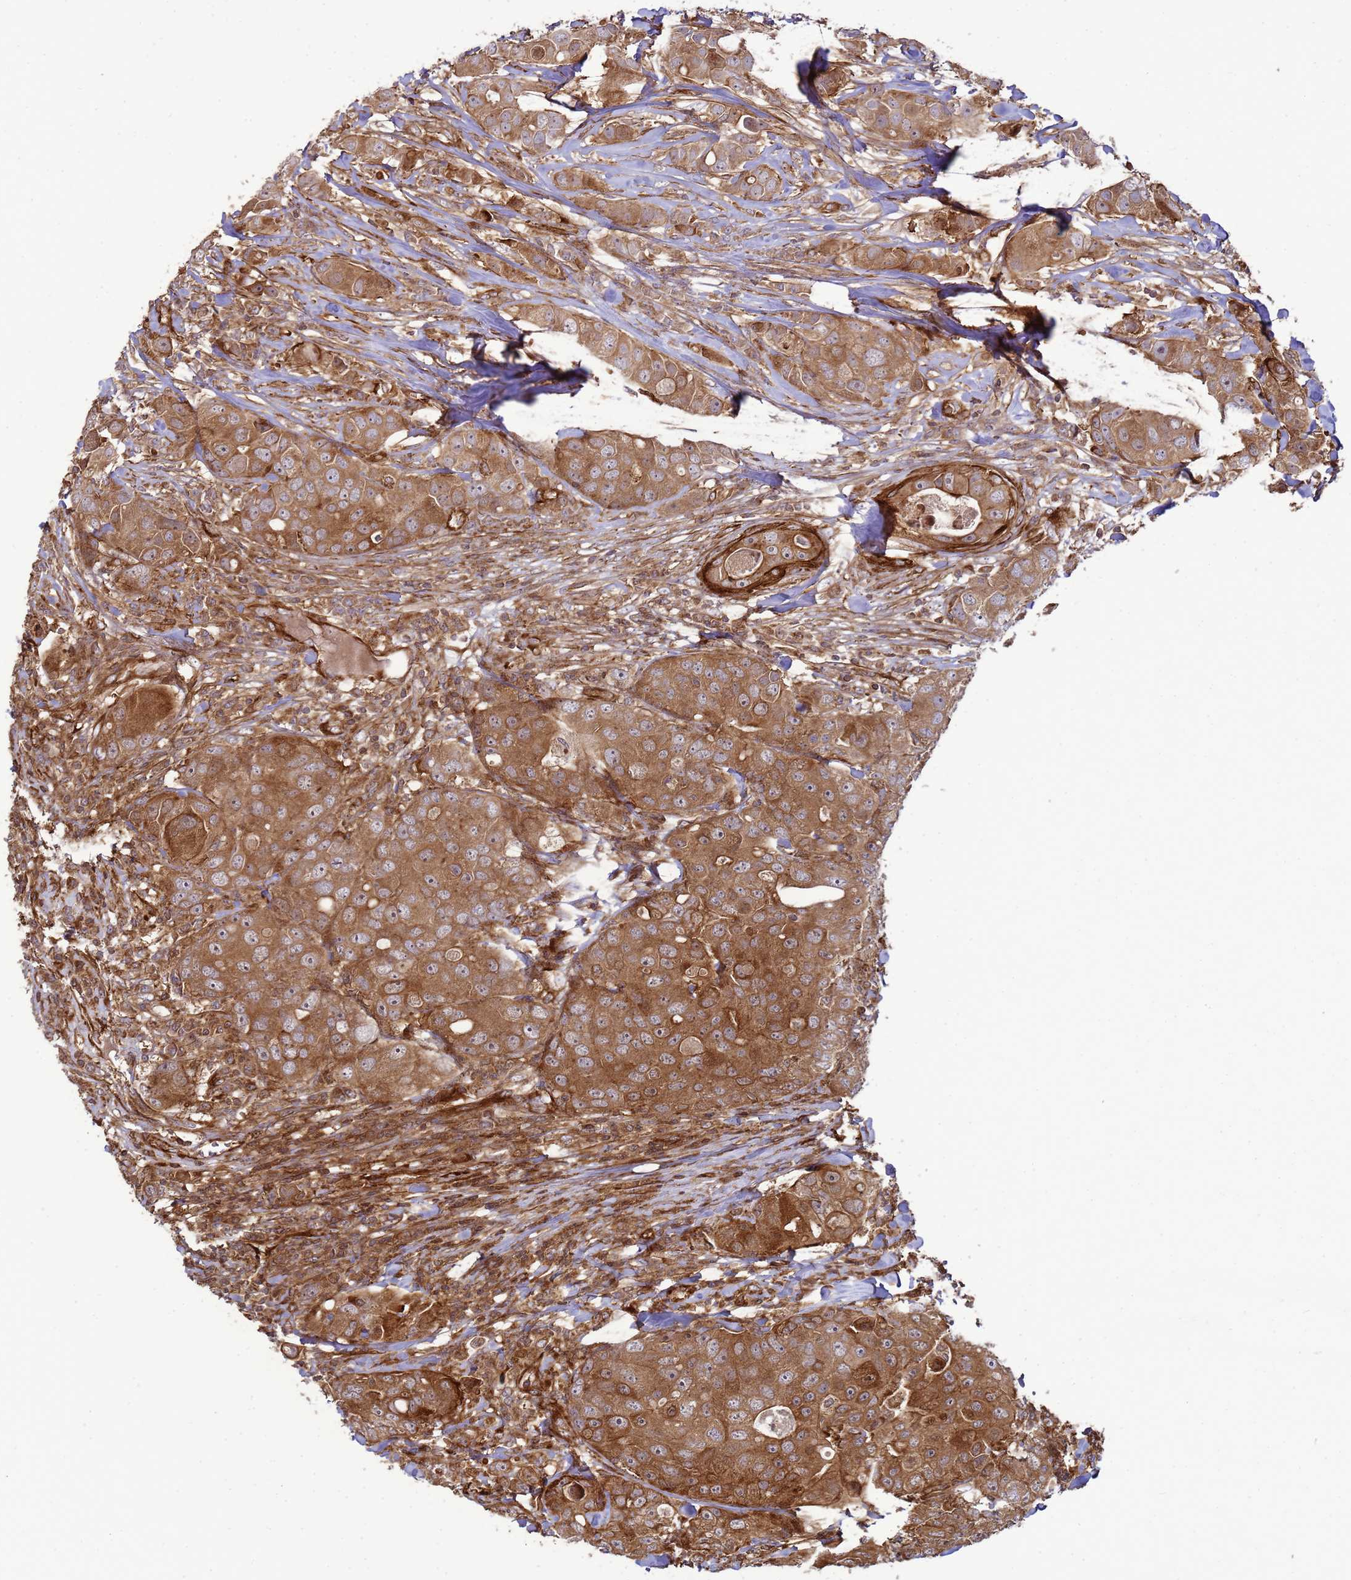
{"staining": {"intensity": "moderate", "quantity": ">75%", "location": "cytoplasmic/membranous"}, "tissue": "breast cancer", "cell_type": "Tumor cells", "image_type": "cancer", "snomed": [{"axis": "morphology", "description": "Duct carcinoma"}, {"axis": "topography", "description": "Breast"}], "caption": "Immunohistochemistry (DAB) staining of intraductal carcinoma (breast) reveals moderate cytoplasmic/membranous protein positivity in about >75% of tumor cells.", "gene": "CNOT1", "patient": {"sex": "female", "age": 43}}